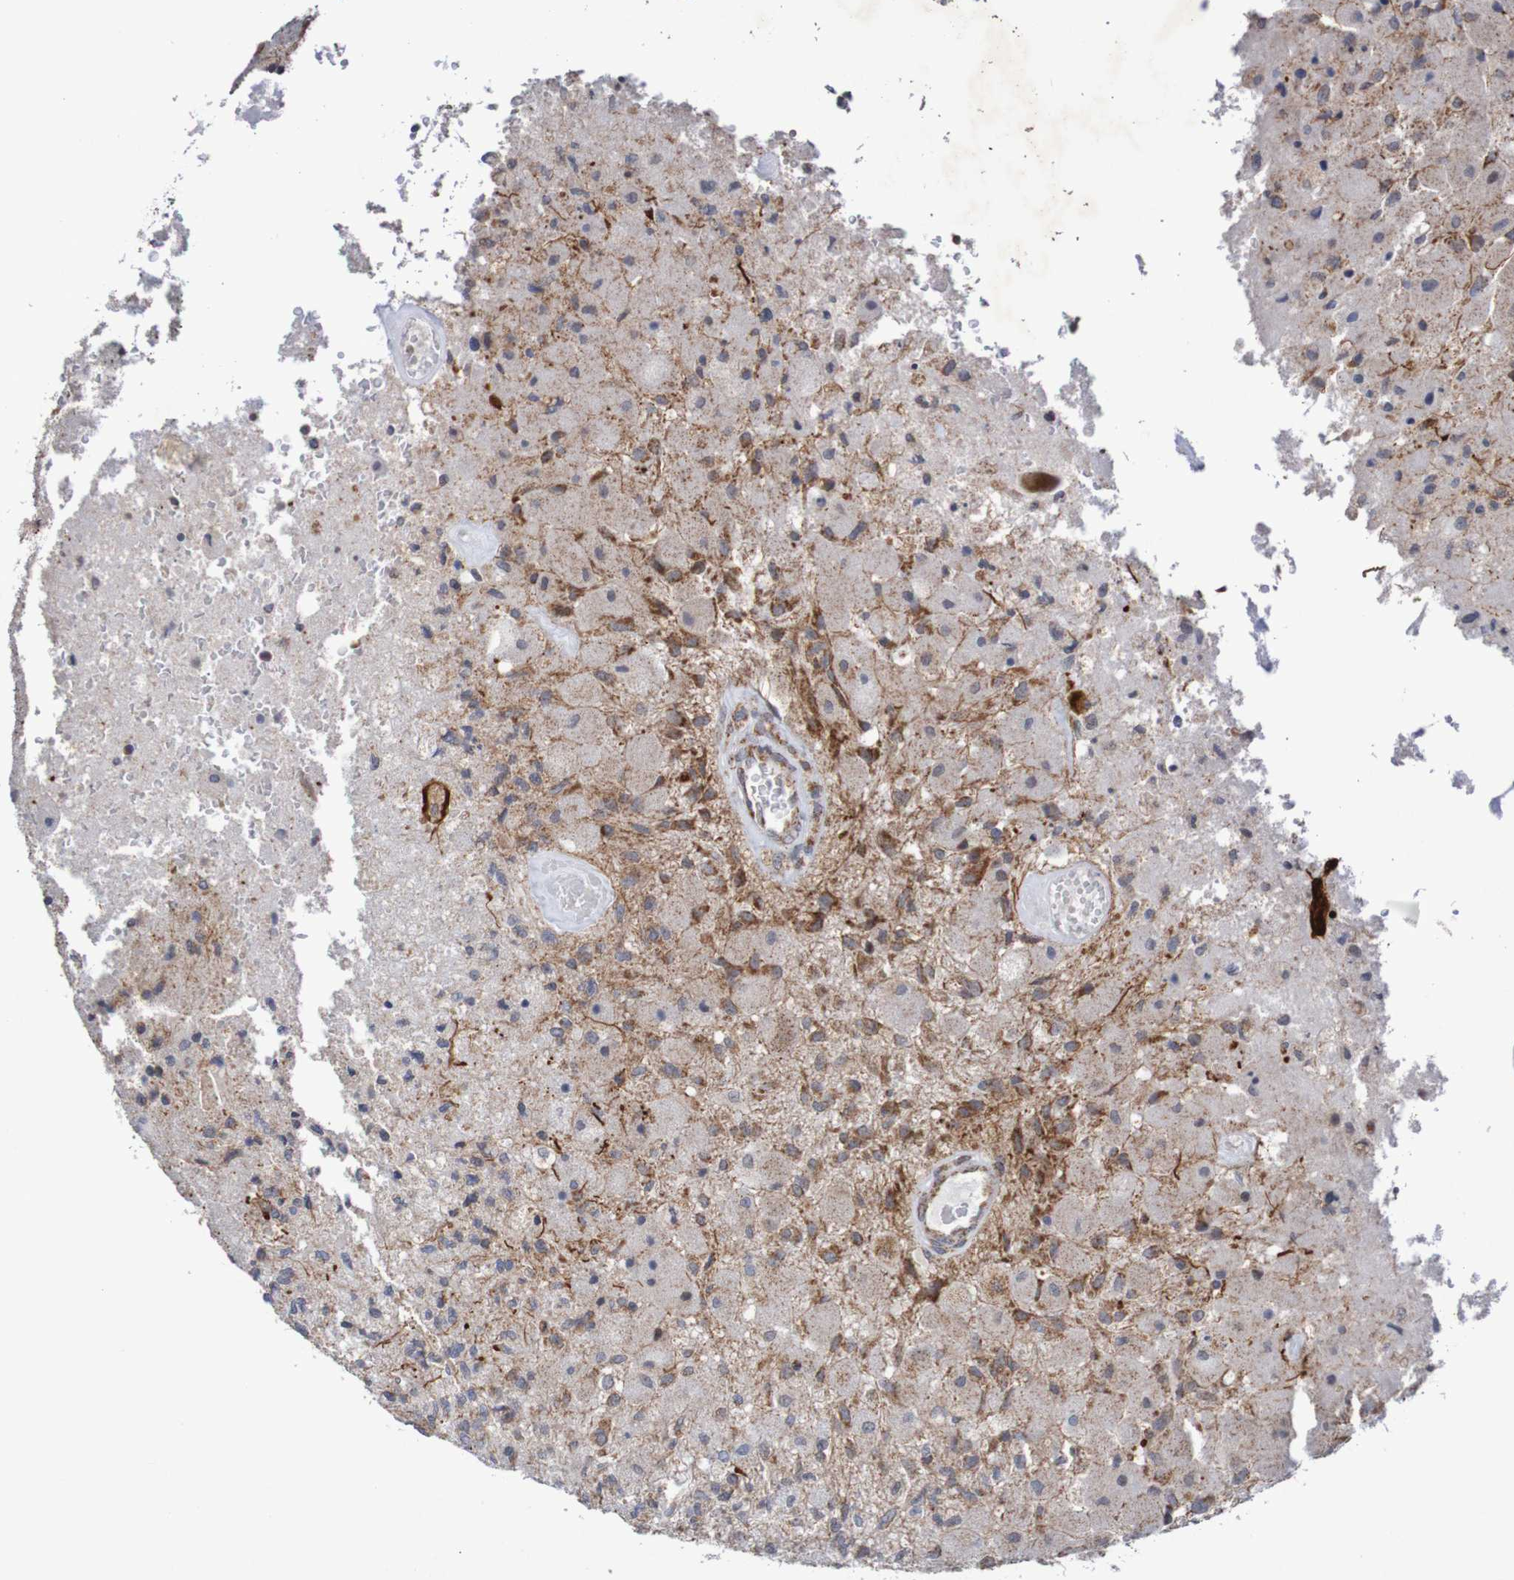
{"staining": {"intensity": "weak", "quantity": "25%-75%", "location": "cytoplasmic/membranous"}, "tissue": "glioma", "cell_type": "Tumor cells", "image_type": "cancer", "snomed": [{"axis": "morphology", "description": "Normal tissue, NOS"}, {"axis": "morphology", "description": "Glioma, malignant, High grade"}, {"axis": "topography", "description": "Cerebral cortex"}], "caption": "Protein staining exhibits weak cytoplasmic/membranous expression in about 25%-75% of tumor cells in glioma. (DAB IHC, brown staining for protein, blue staining for nuclei).", "gene": "DVL1", "patient": {"sex": "male", "age": 77}}